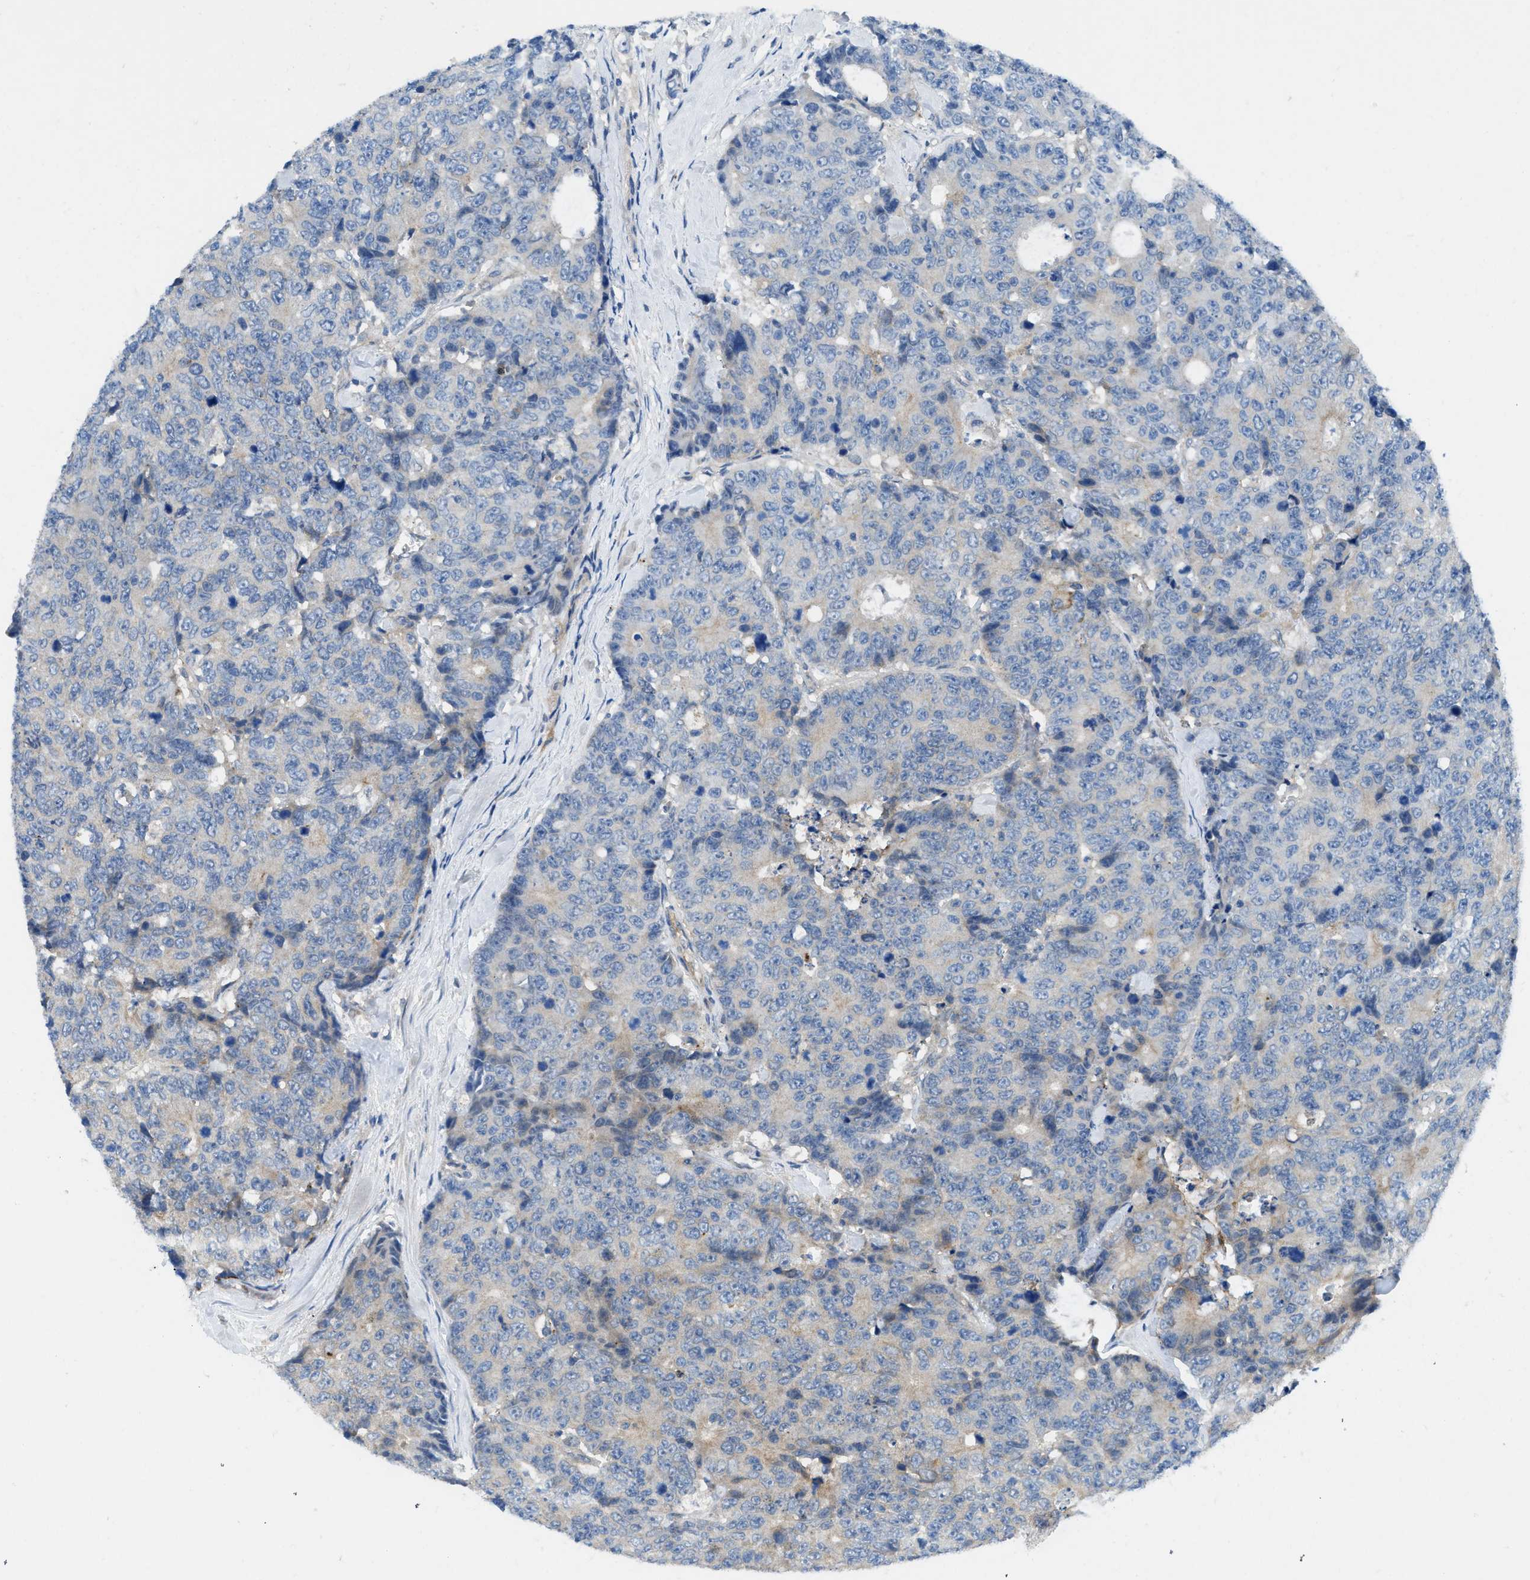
{"staining": {"intensity": "negative", "quantity": "none", "location": "none"}, "tissue": "colorectal cancer", "cell_type": "Tumor cells", "image_type": "cancer", "snomed": [{"axis": "morphology", "description": "Adenocarcinoma, NOS"}, {"axis": "topography", "description": "Colon"}], "caption": "Human colorectal adenocarcinoma stained for a protein using IHC demonstrates no positivity in tumor cells.", "gene": "PANX1", "patient": {"sex": "female", "age": 86}}